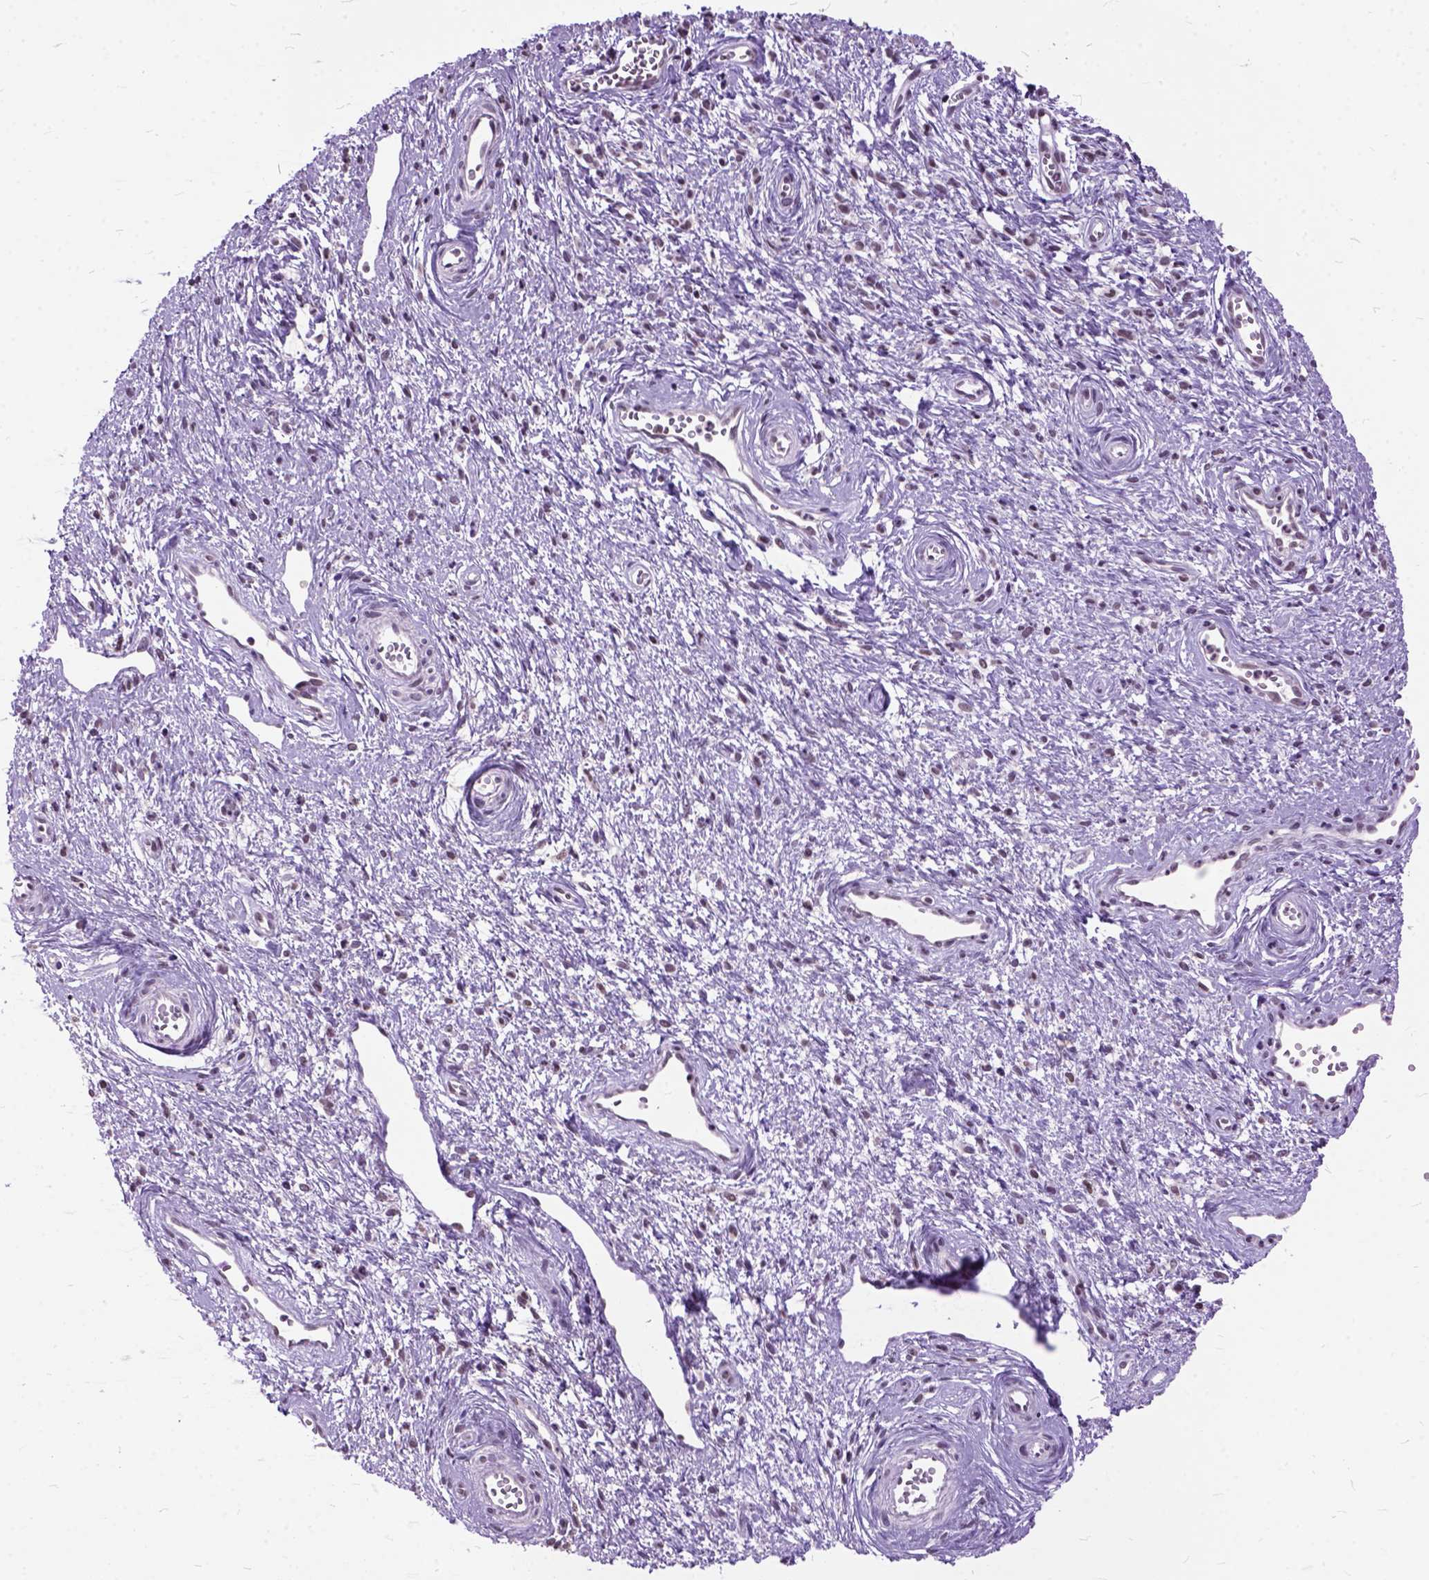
{"staining": {"intensity": "moderate", "quantity": ">75%", "location": "nuclear"}, "tissue": "cervical cancer", "cell_type": "Tumor cells", "image_type": "cancer", "snomed": [{"axis": "morphology", "description": "Squamous cell carcinoma, NOS"}, {"axis": "topography", "description": "Cervix"}], "caption": "Immunohistochemistry (IHC) micrograph of human cervical squamous cell carcinoma stained for a protein (brown), which shows medium levels of moderate nuclear staining in approximately >75% of tumor cells.", "gene": "ORC5", "patient": {"sex": "female", "age": 30}}